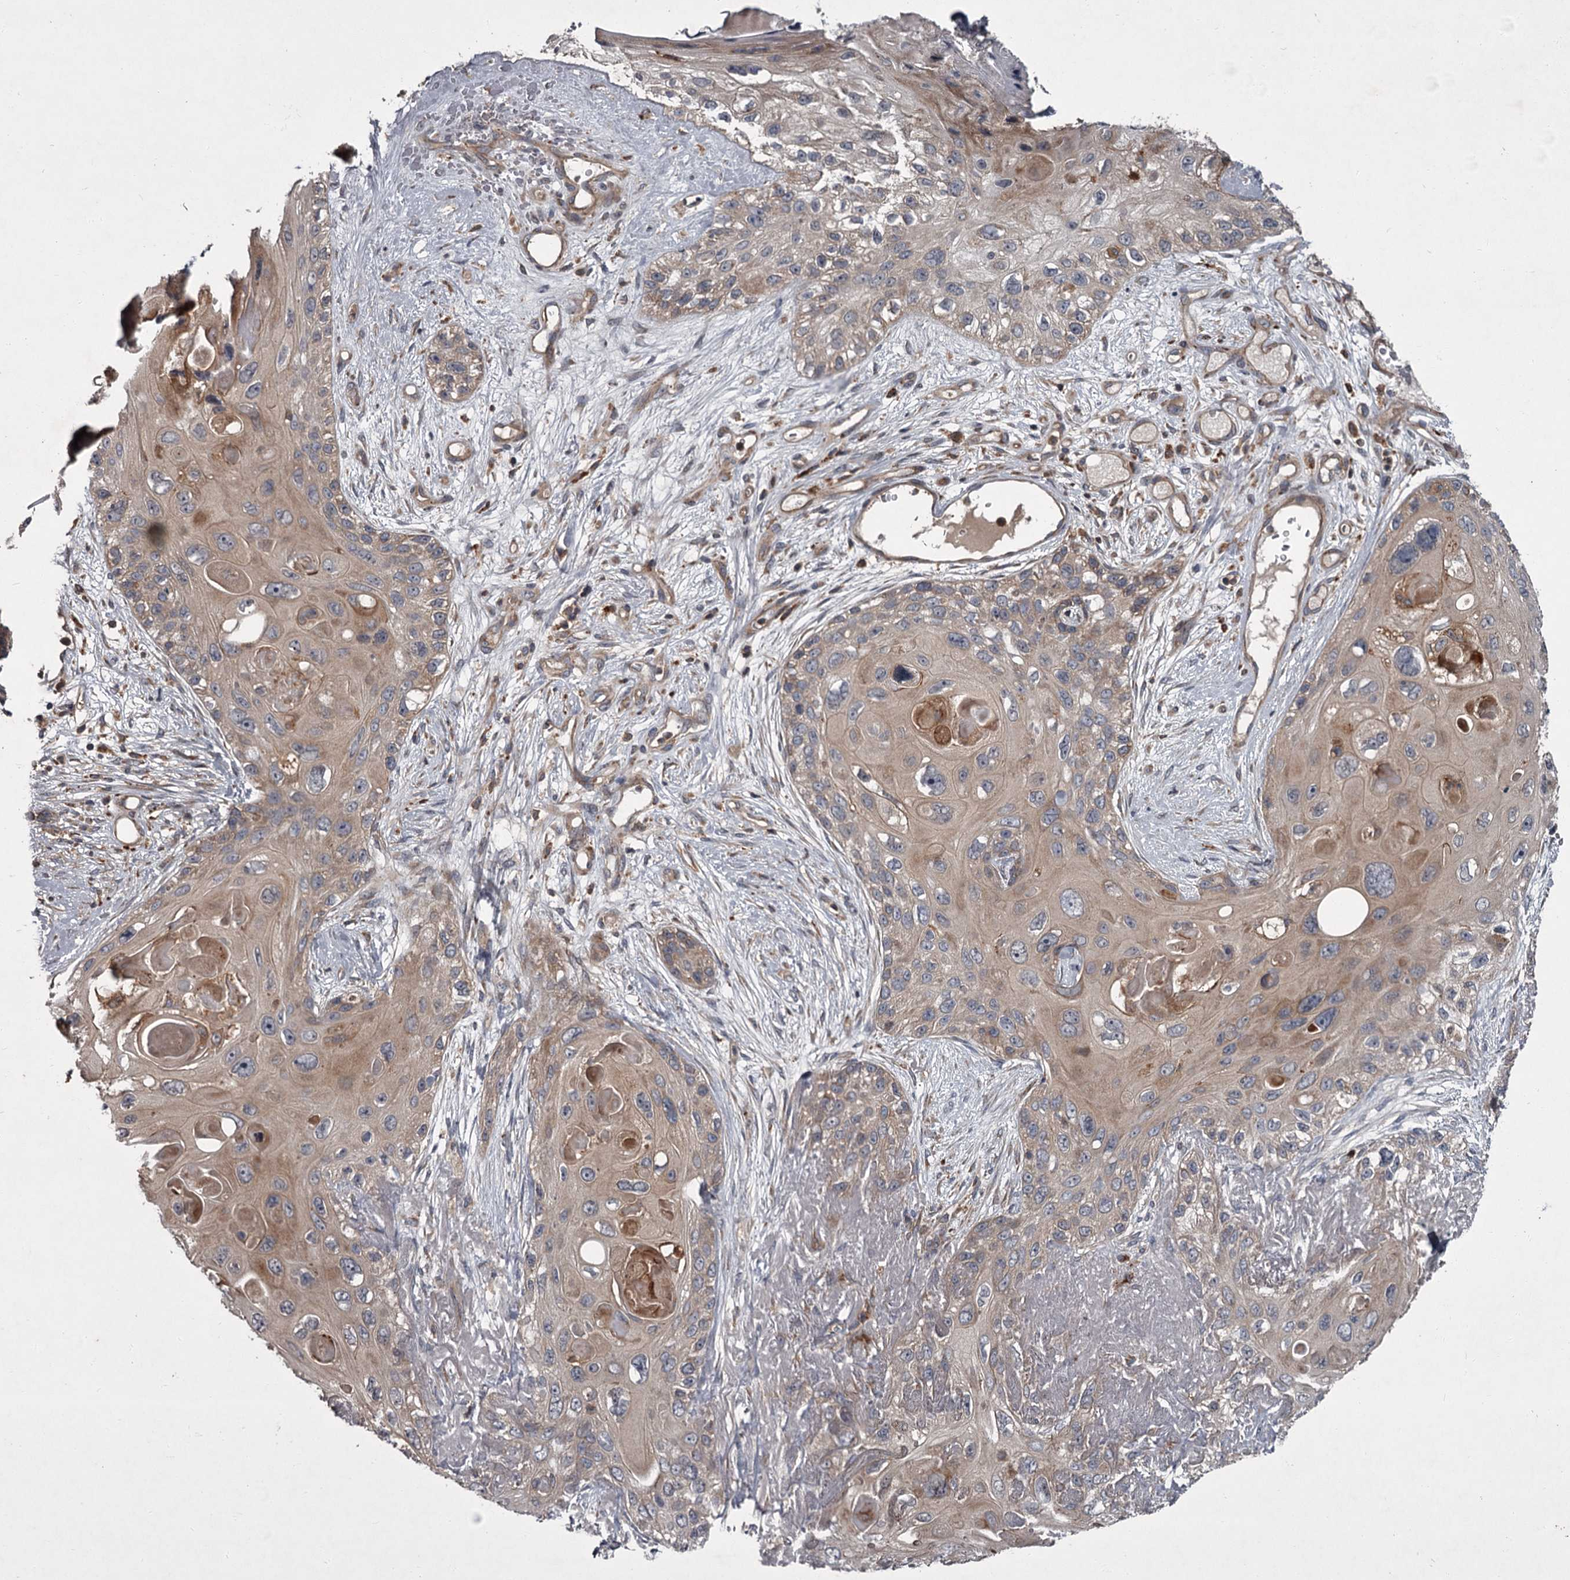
{"staining": {"intensity": "weak", "quantity": "25%-75%", "location": "cytoplasmic/membranous"}, "tissue": "skin cancer", "cell_type": "Tumor cells", "image_type": "cancer", "snomed": [{"axis": "morphology", "description": "Normal tissue, NOS"}, {"axis": "morphology", "description": "Squamous cell carcinoma, NOS"}, {"axis": "topography", "description": "Skin"}], "caption": "This micrograph demonstrates skin cancer (squamous cell carcinoma) stained with IHC to label a protein in brown. The cytoplasmic/membranous of tumor cells show weak positivity for the protein. Nuclei are counter-stained blue.", "gene": "UNC93B1", "patient": {"sex": "male", "age": 72}}